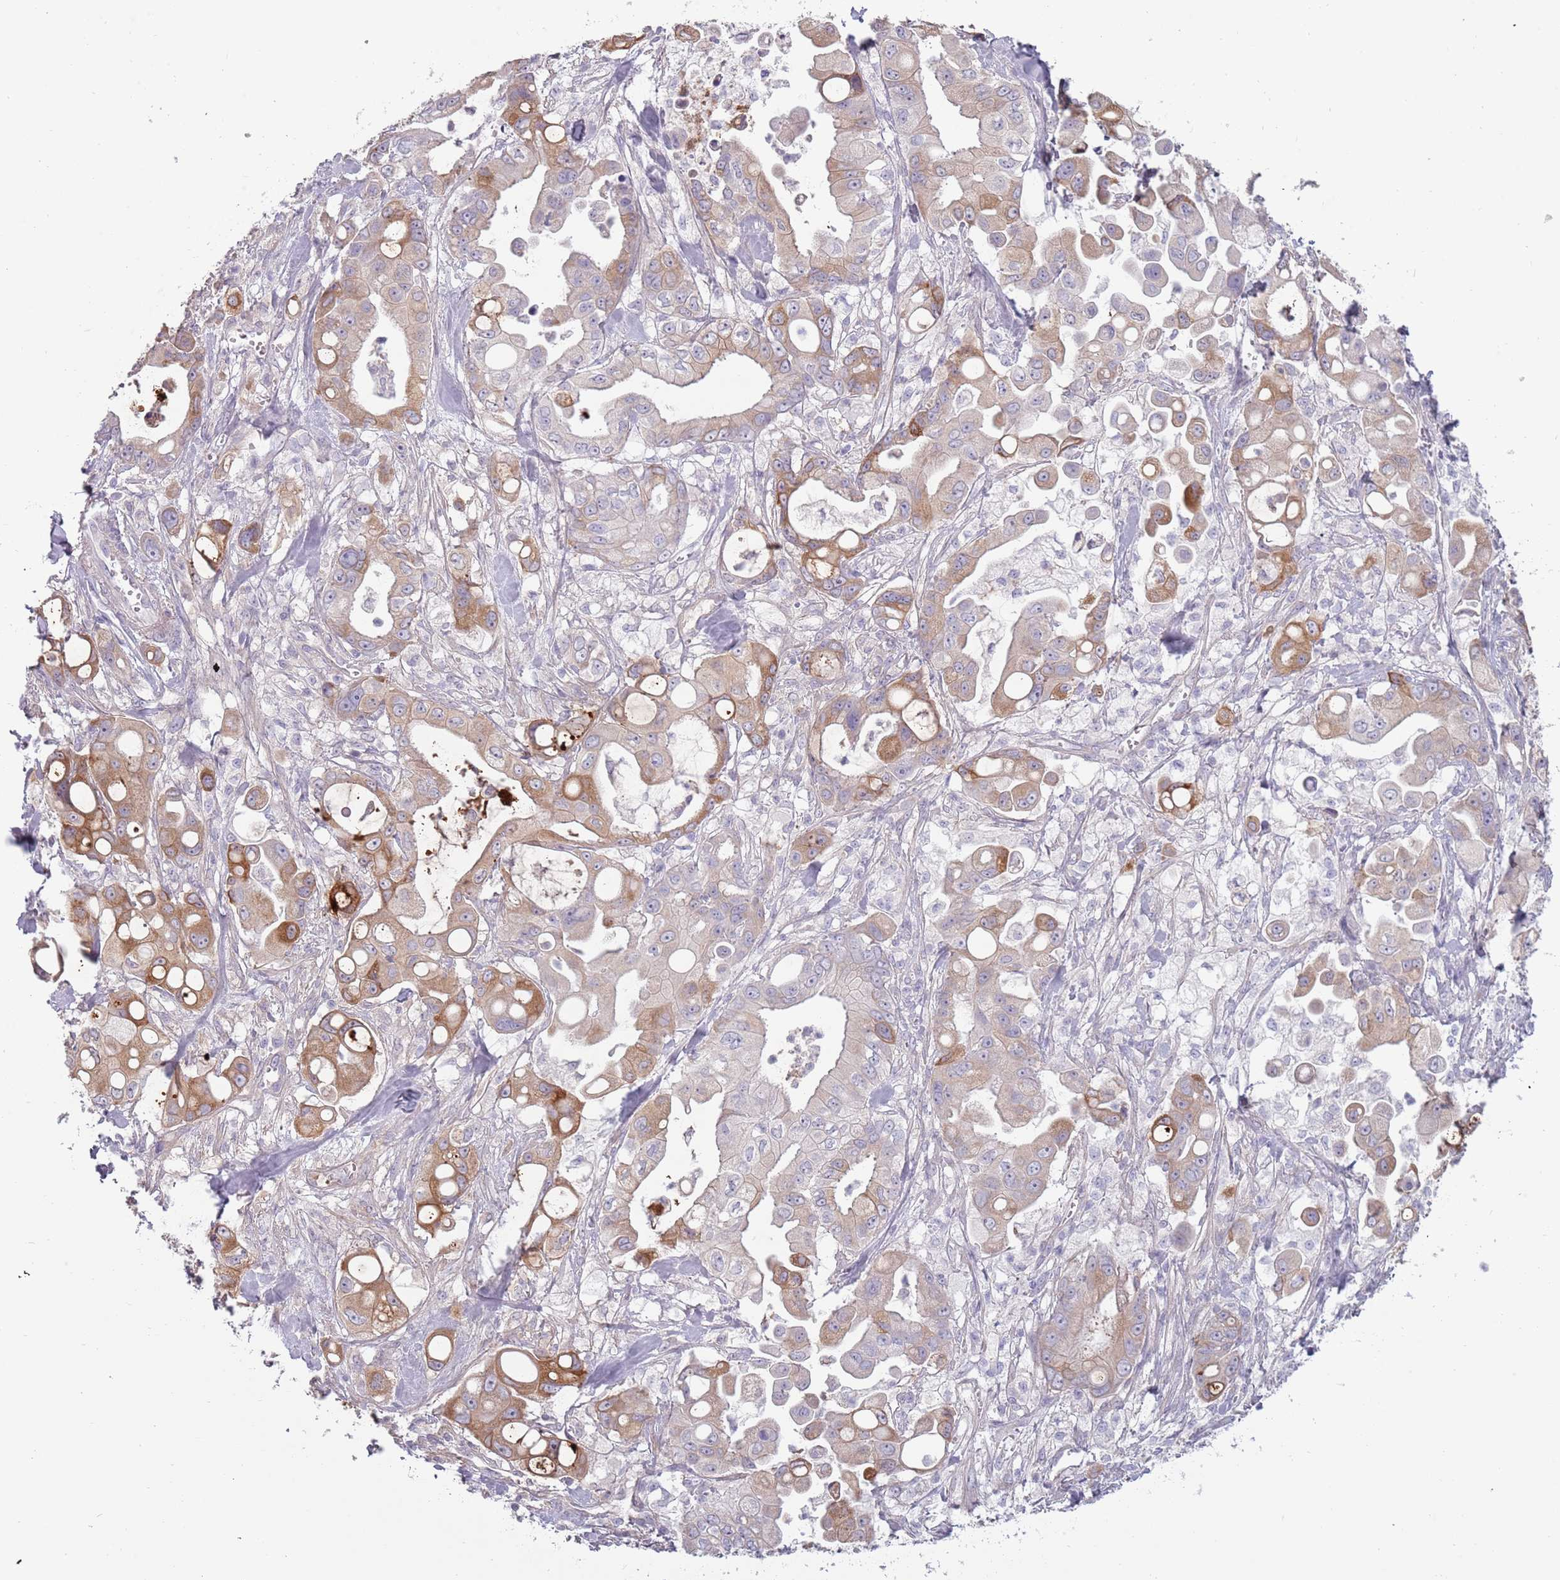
{"staining": {"intensity": "moderate", "quantity": "25%-75%", "location": "cytoplasmic/membranous"}, "tissue": "pancreatic cancer", "cell_type": "Tumor cells", "image_type": "cancer", "snomed": [{"axis": "morphology", "description": "Adenocarcinoma, NOS"}, {"axis": "topography", "description": "Pancreas"}], "caption": "Protein expression analysis of adenocarcinoma (pancreatic) reveals moderate cytoplasmic/membranous expression in approximately 25%-75% of tumor cells.", "gene": "TNFRSF6B", "patient": {"sex": "male", "age": 68}}